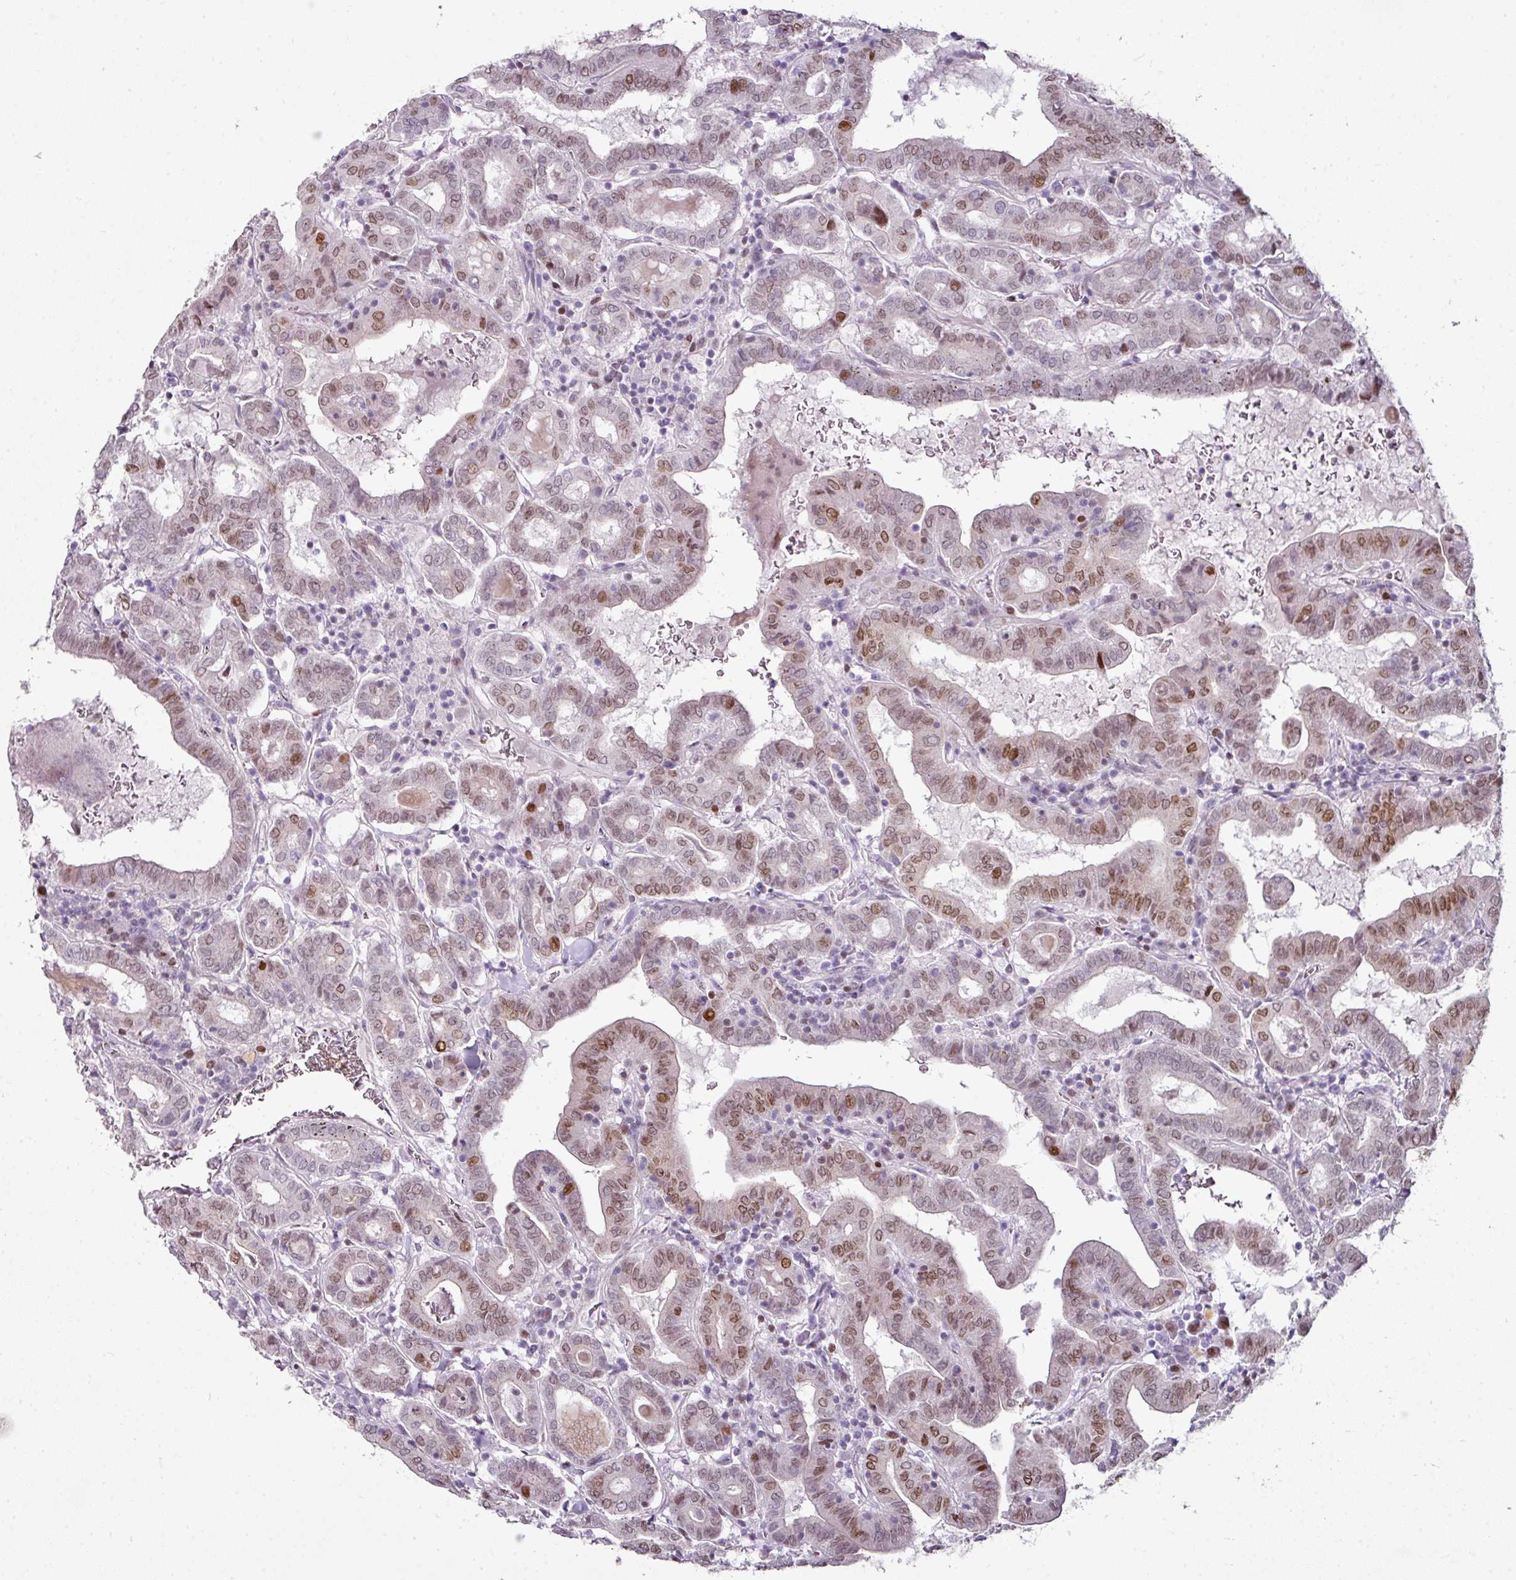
{"staining": {"intensity": "moderate", "quantity": "25%-75%", "location": "nuclear"}, "tissue": "thyroid cancer", "cell_type": "Tumor cells", "image_type": "cancer", "snomed": [{"axis": "morphology", "description": "Papillary adenocarcinoma, NOS"}, {"axis": "topography", "description": "Thyroid gland"}], "caption": "Protein expression analysis of papillary adenocarcinoma (thyroid) reveals moderate nuclear expression in about 25%-75% of tumor cells. The staining was performed using DAB to visualize the protein expression in brown, while the nuclei were stained in blue with hematoxylin (Magnification: 20x).", "gene": "SYT8", "patient": {"sex": "female", "age": 72}}